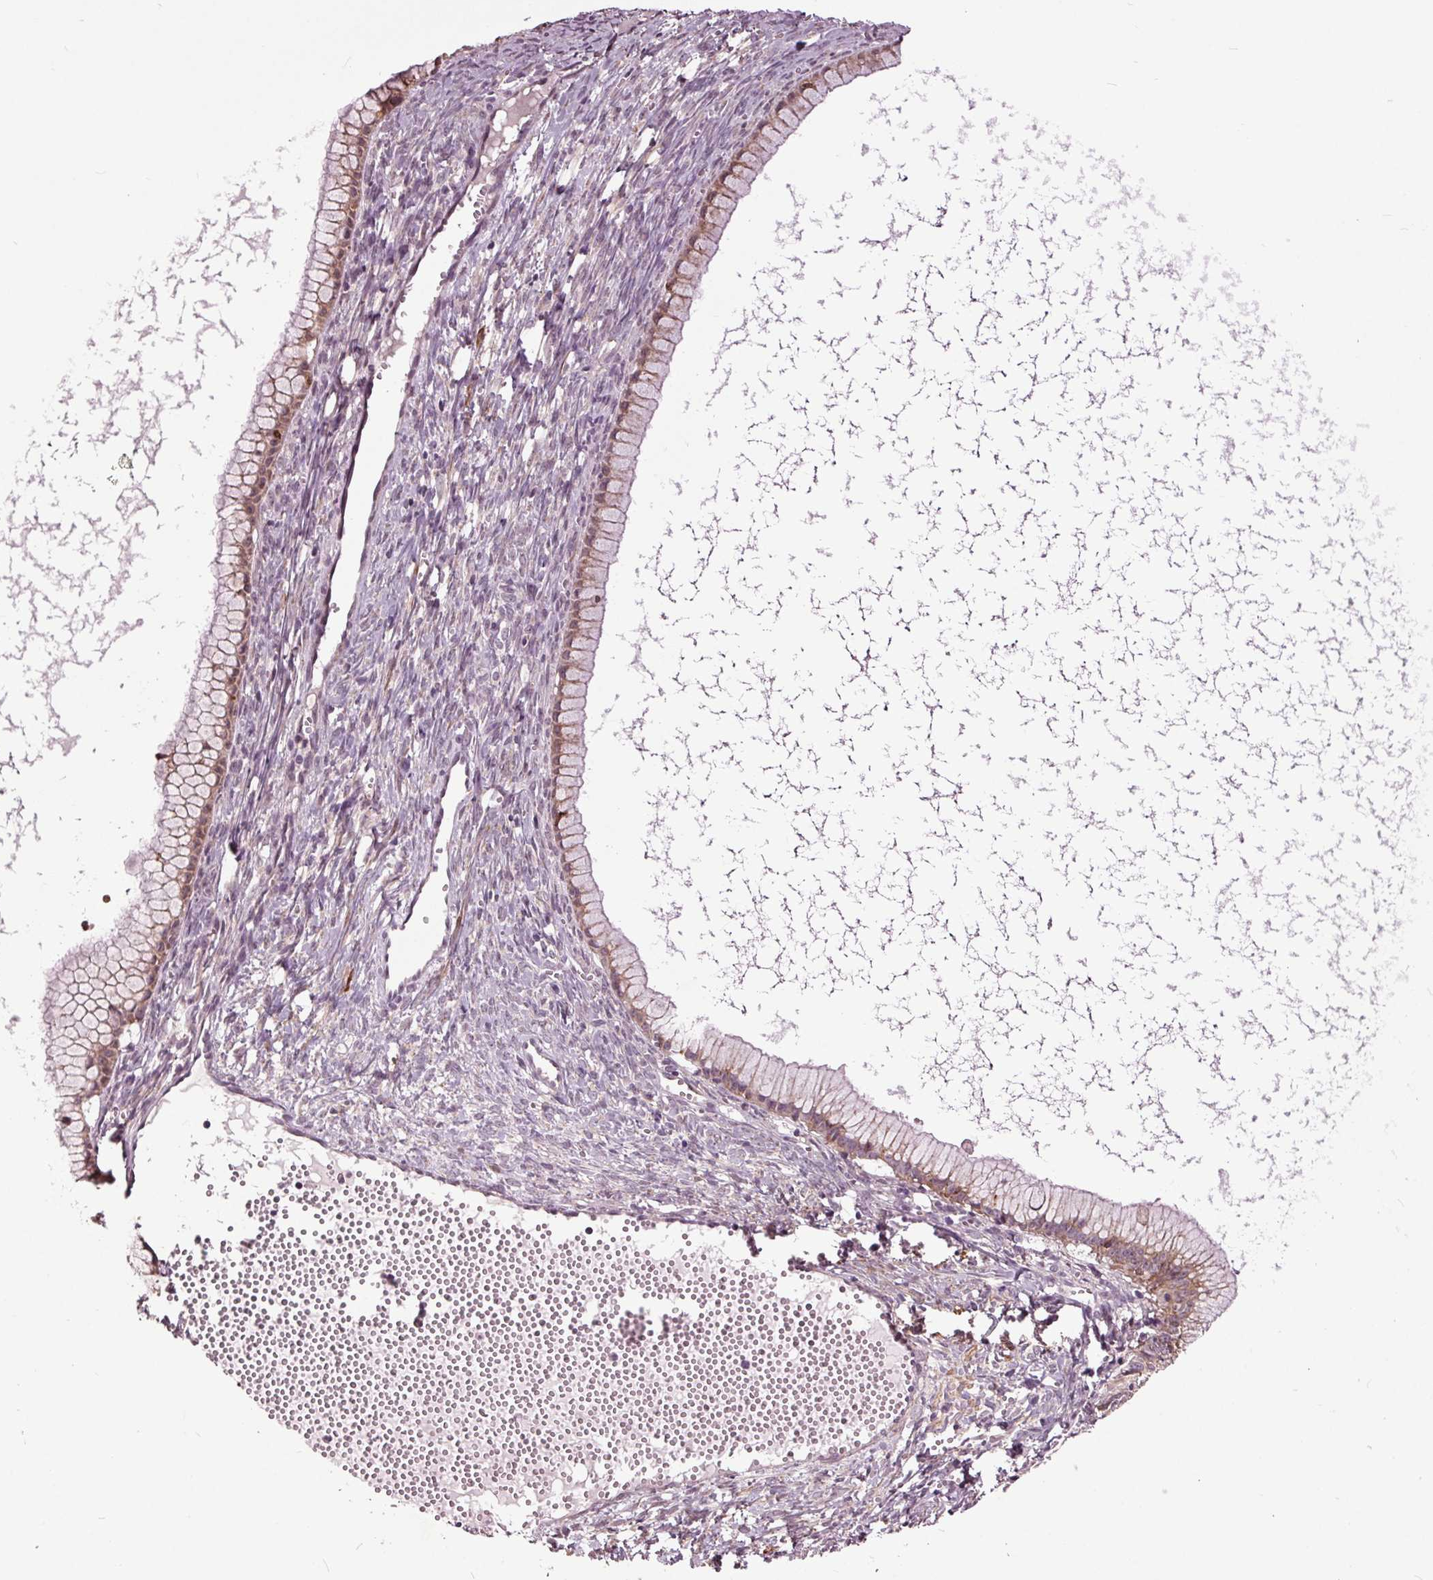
{"staining": {"intensity": "weak", "quantity": "25%-75%", "location": "cytoplasmic/membranous"}, "tissue": "ovarian cancer", "cell_type": "Tumor cells", "image_type": "cancer", "snomed": [{"axis": "morphology", "description": "Cystadenocarcinoma, mucinous, NOS"}, {"axis": "topography", "description": "Ovary"}], "caption": "A brown stain shows weak cytoplasmic/membranous expression of a protein in ovarian mucinous cystadenocarcinoma tumor cells.", "gene": "HAUS5", "patient": {"sex": "female", "age": 41}}